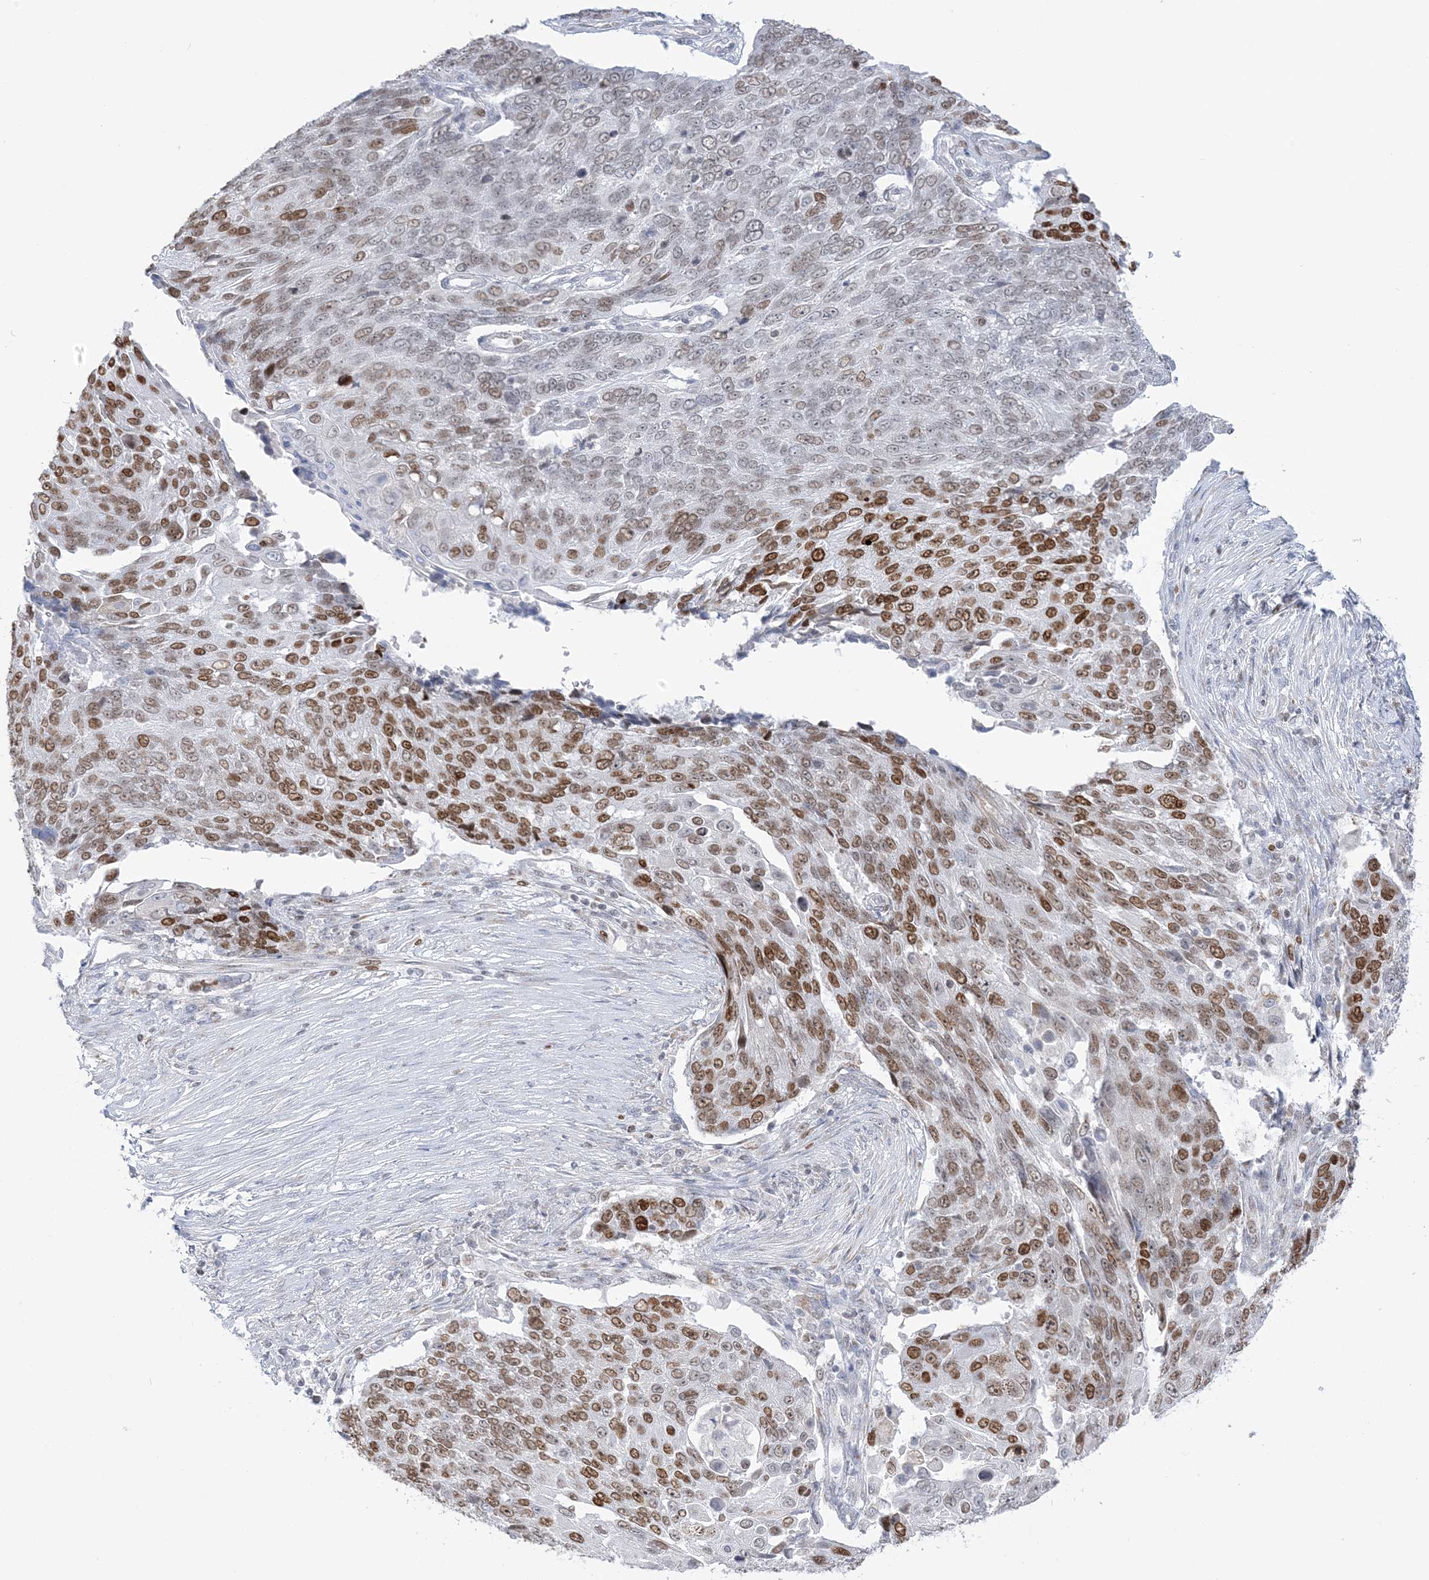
{"staining": {"intensity": "strong", "quantity": "25%-75%", "location": "nuclear"}, "tissue": "lung cancer", "cell_type": "Tumor cells", "image_type": "cancer", "snomed": [{"axis": "morphology", "description": "Squamous cell carcinoma, NOS"}, {"axis": "topography", "description": "Lung"}], "caption": "Strong nuclear protein staining is appreciated in about 25%-75% of tumor cells in lung cancer.", "gene": "DDX21", "patient": {"sex": "male", "age": 66}}